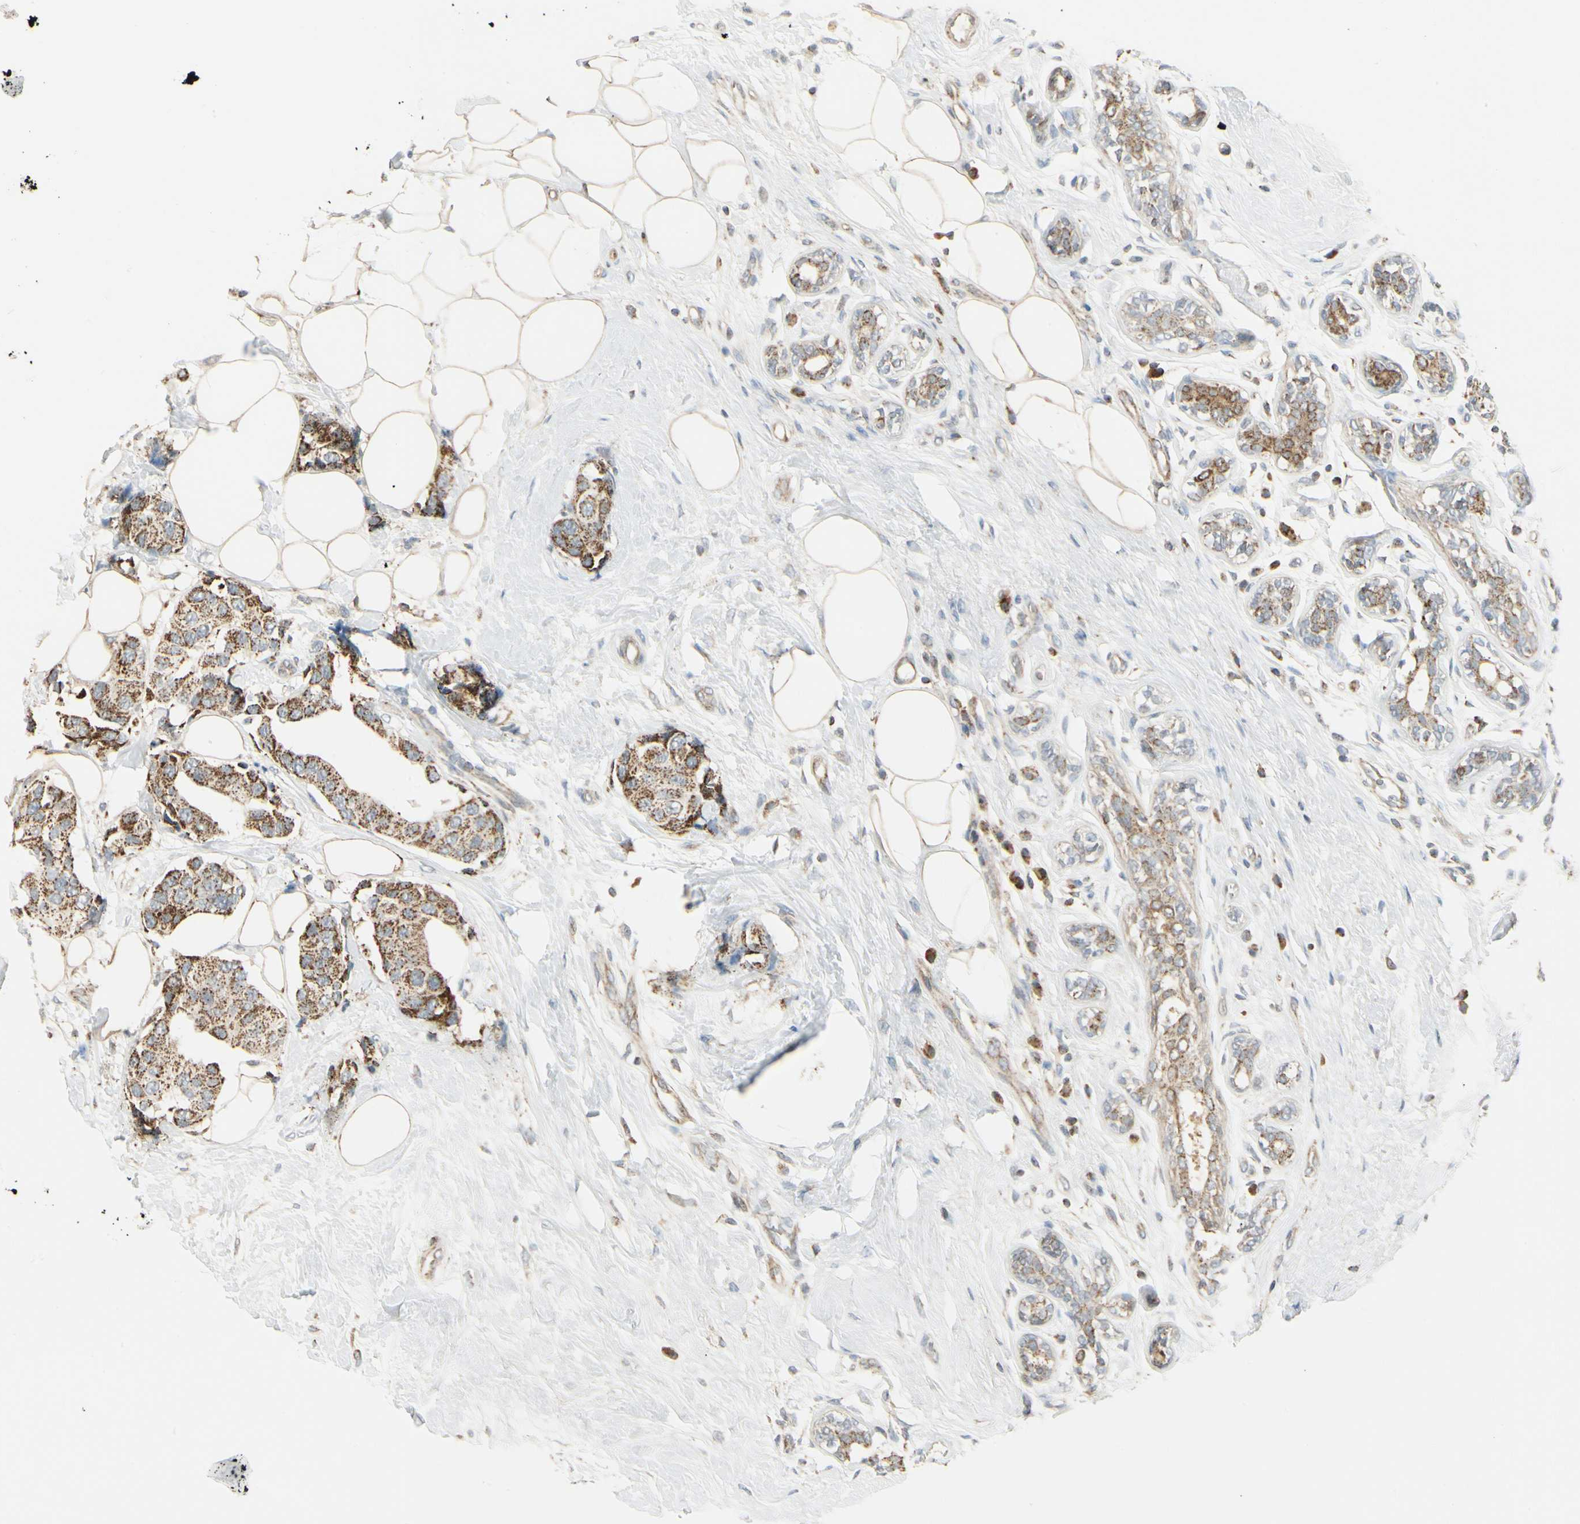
{"staining": {"intensity": "strong", "quantity": ">75%", "location": "cytoplasmic/membranous"}, "tissue": "breast cancer", "cell_type": "Tumor cells", "image_type": "cancer", "snomed": [{"axis": "morphology", "description": "Normal tissue, NOS"}, {"axis": "morphology", "description": "Duct carcinoma"}, {"axis": "topography", "description": "Breast"}], "caption": "Tumor cells exhibit high levels of strong cytoplasmic/membranous positivity in approximately >75% of cells in breast cancer (intraductal carcinoma). (IHC, brightfield microscopy, high magnification).", "gene": "ANKS6", "patient": {"sex": "female", "age": 39}}